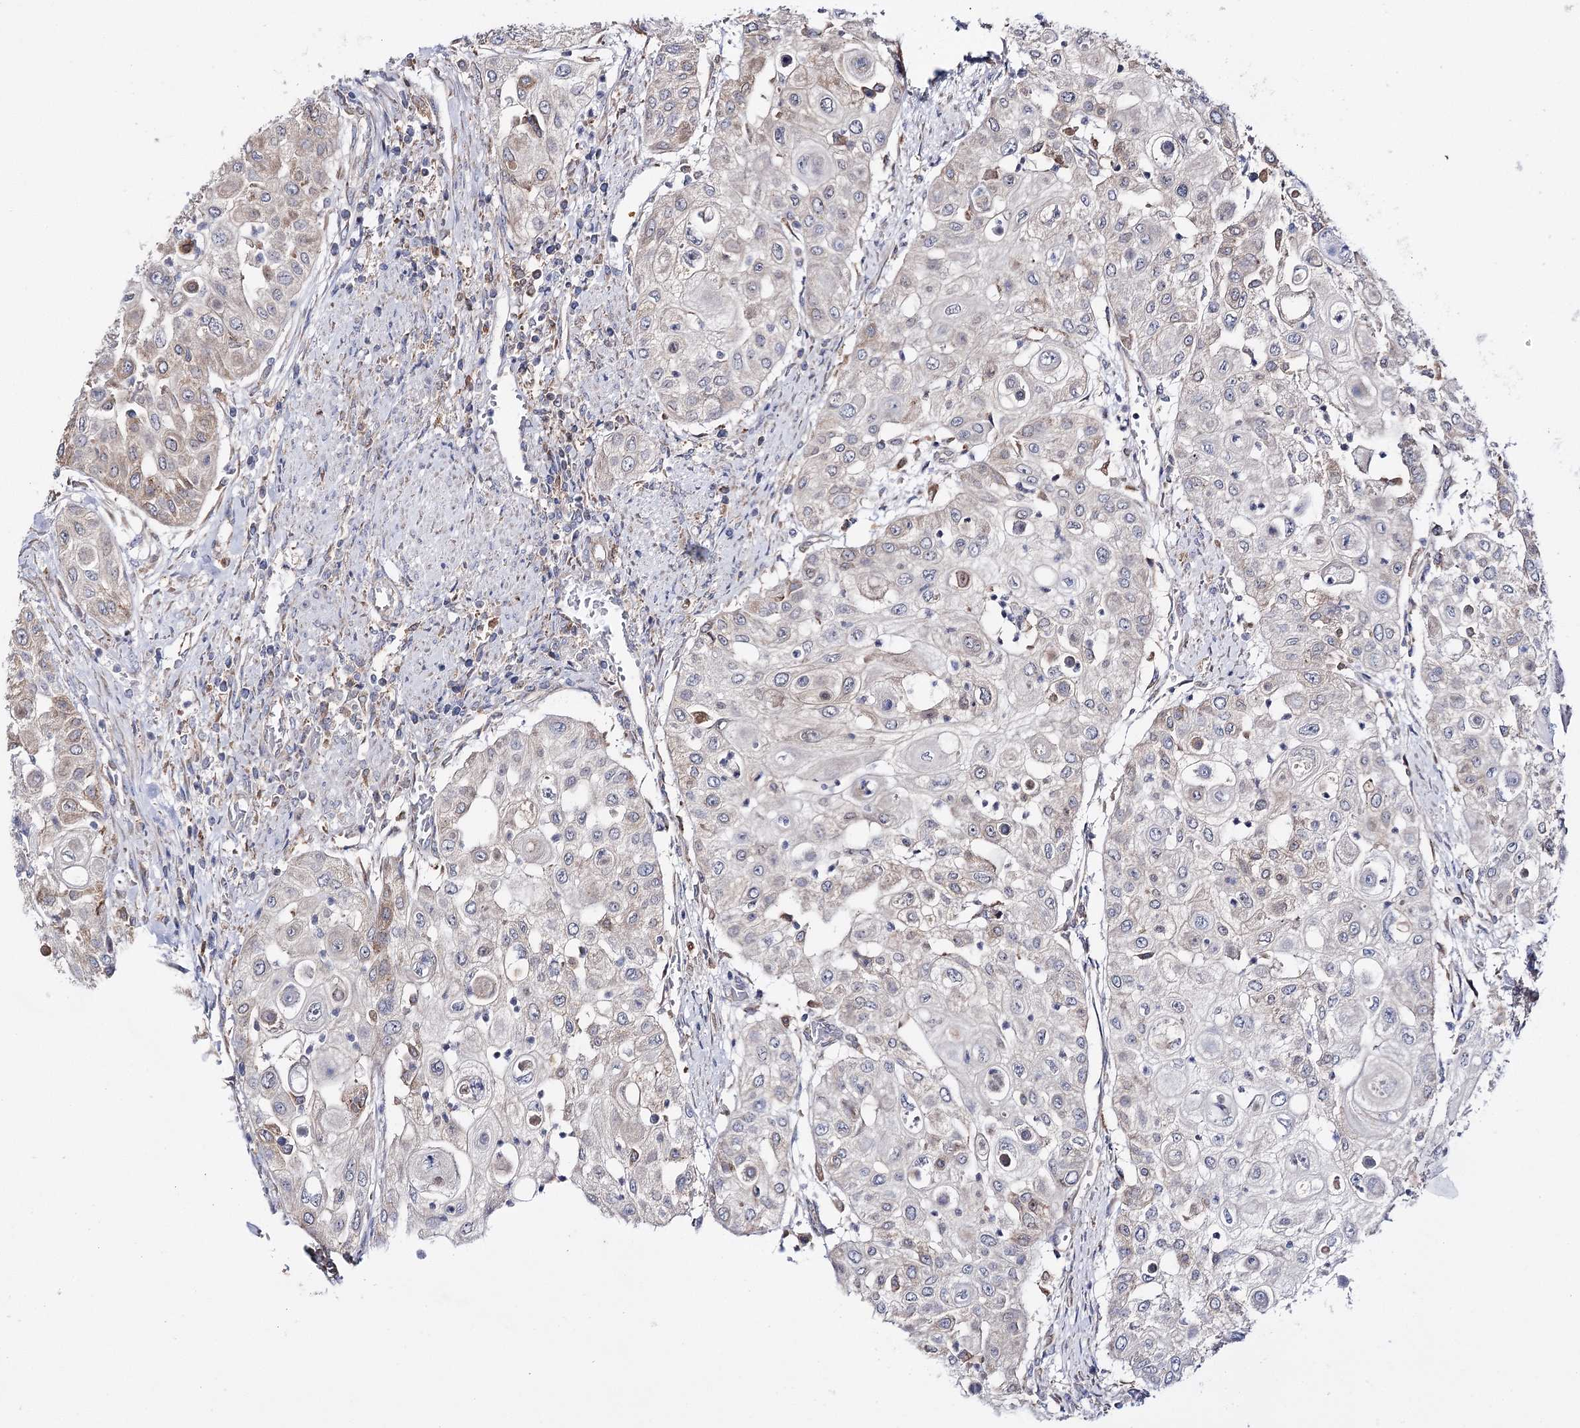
{"staining": {"intensity": "weak", "quantity": "<25%", "location": "cytoplasmic/membranous"}, "tissue": "urothelial cancer", "cell_type": "Tumor cells", "image_type": "cancer", "snomed": [{"axis": "morphology", "description": "Urothelial carcinoma, High grade"}, {"axis": "topography", "description": "Urinary bladder"}], "caption": "Human urothelial carcinoma (high-grade) stained for a protein using immunohistochemistry (IHC) displays no staining in tumor cells.", "gene": "PTER", "patient": {"sex": "female", "age": 79}}